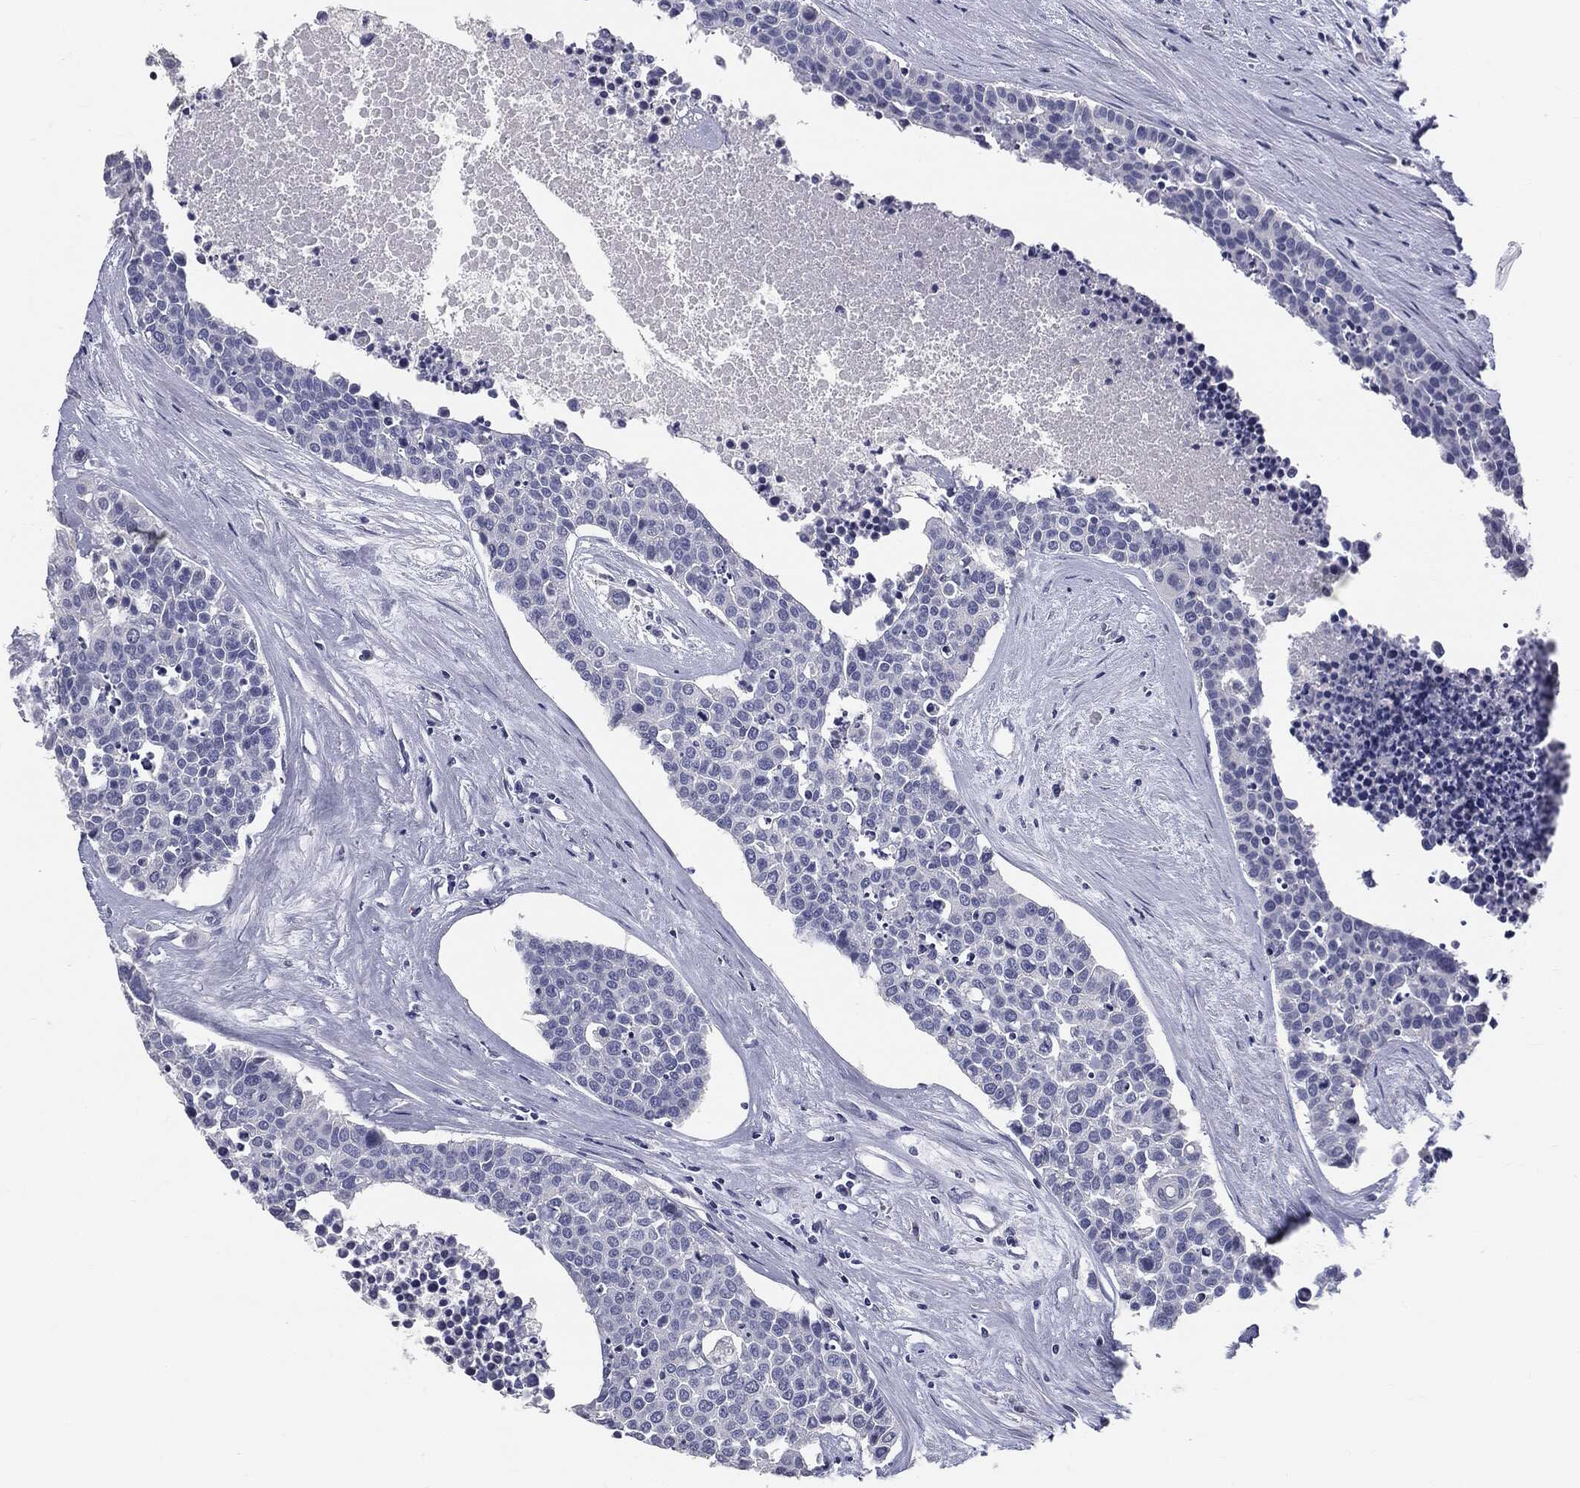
{"staining": {"intensity": "negative", "quantity": "none", "location": "none"}, "tissue": "carcinoid", "cell_type": "Tumor cells", "image_type": "cancer", "snomed": [{"axis": "morphology", "description": "Carcinoid, malignant, NOS"}, {"axis": "topography", "description": "Colon"}], "caption": "This is an IHC histopathology image of human carcinoid. There is no staining in tumor cells.", "gene": "AFP", "patient": {"sex": "male", "age": 81}}